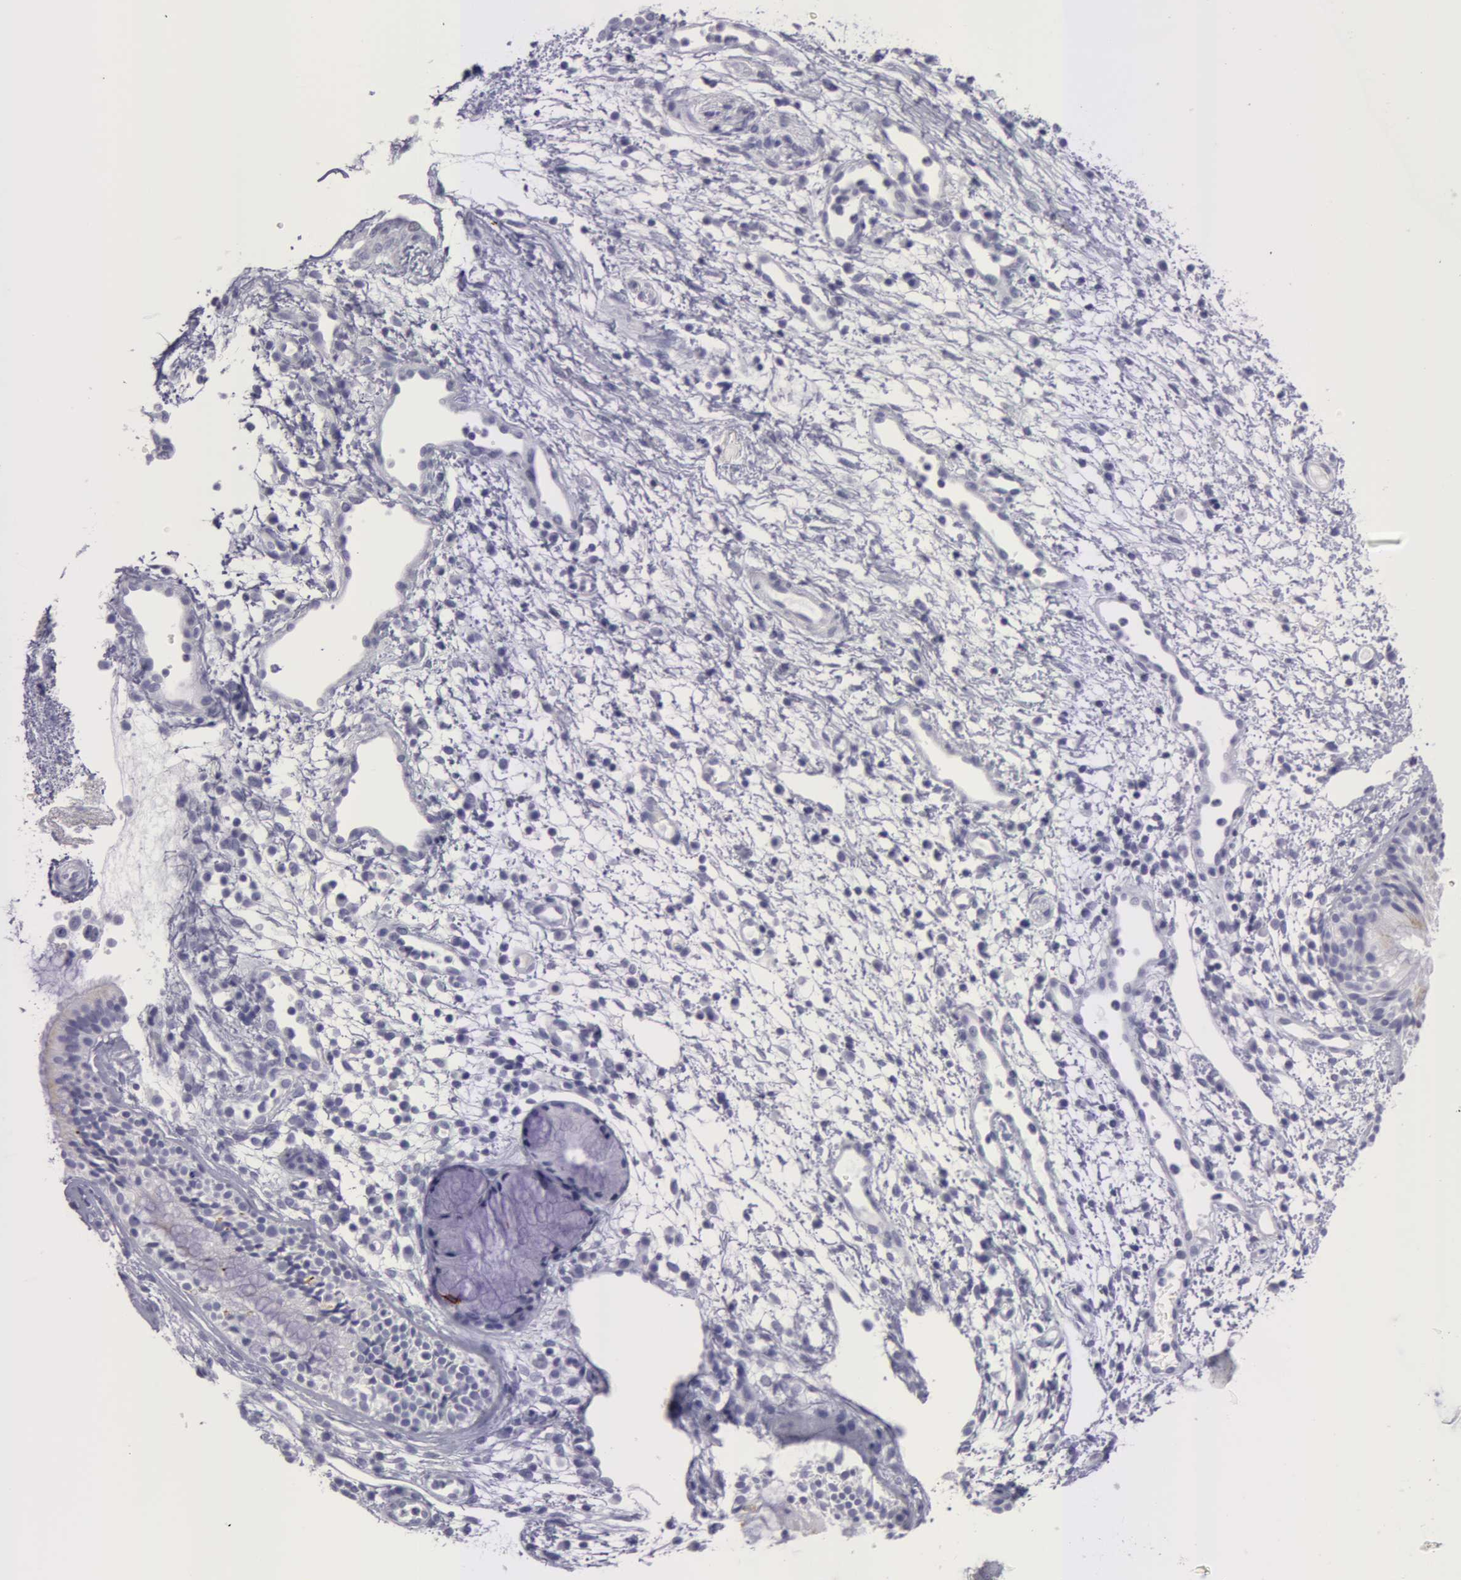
{"staining": {"intensity": "negative", "quantity": "none", "location": "none"}, "tissue": "nasopharynx", "cell_type": "Respiratory epithelial cells", "image_type": "normal", "snomed": [{"axis": "morphology", "description": "Normal tissue, NOS"}, {"axis": "morphology", "description": "Inflammation, NOS"}, {"axis": "morphology", "description": "Malignant melanoma, Metastatic site"}, {"axis": "topography", "description": "Nasopharynx"}], "caption": "Photomicrograph shows no protein staining in respiratory epithelial cells of benign nasopharynx.", "gene": "AMACR", "patient": {"sex": "female", "age": 55}}